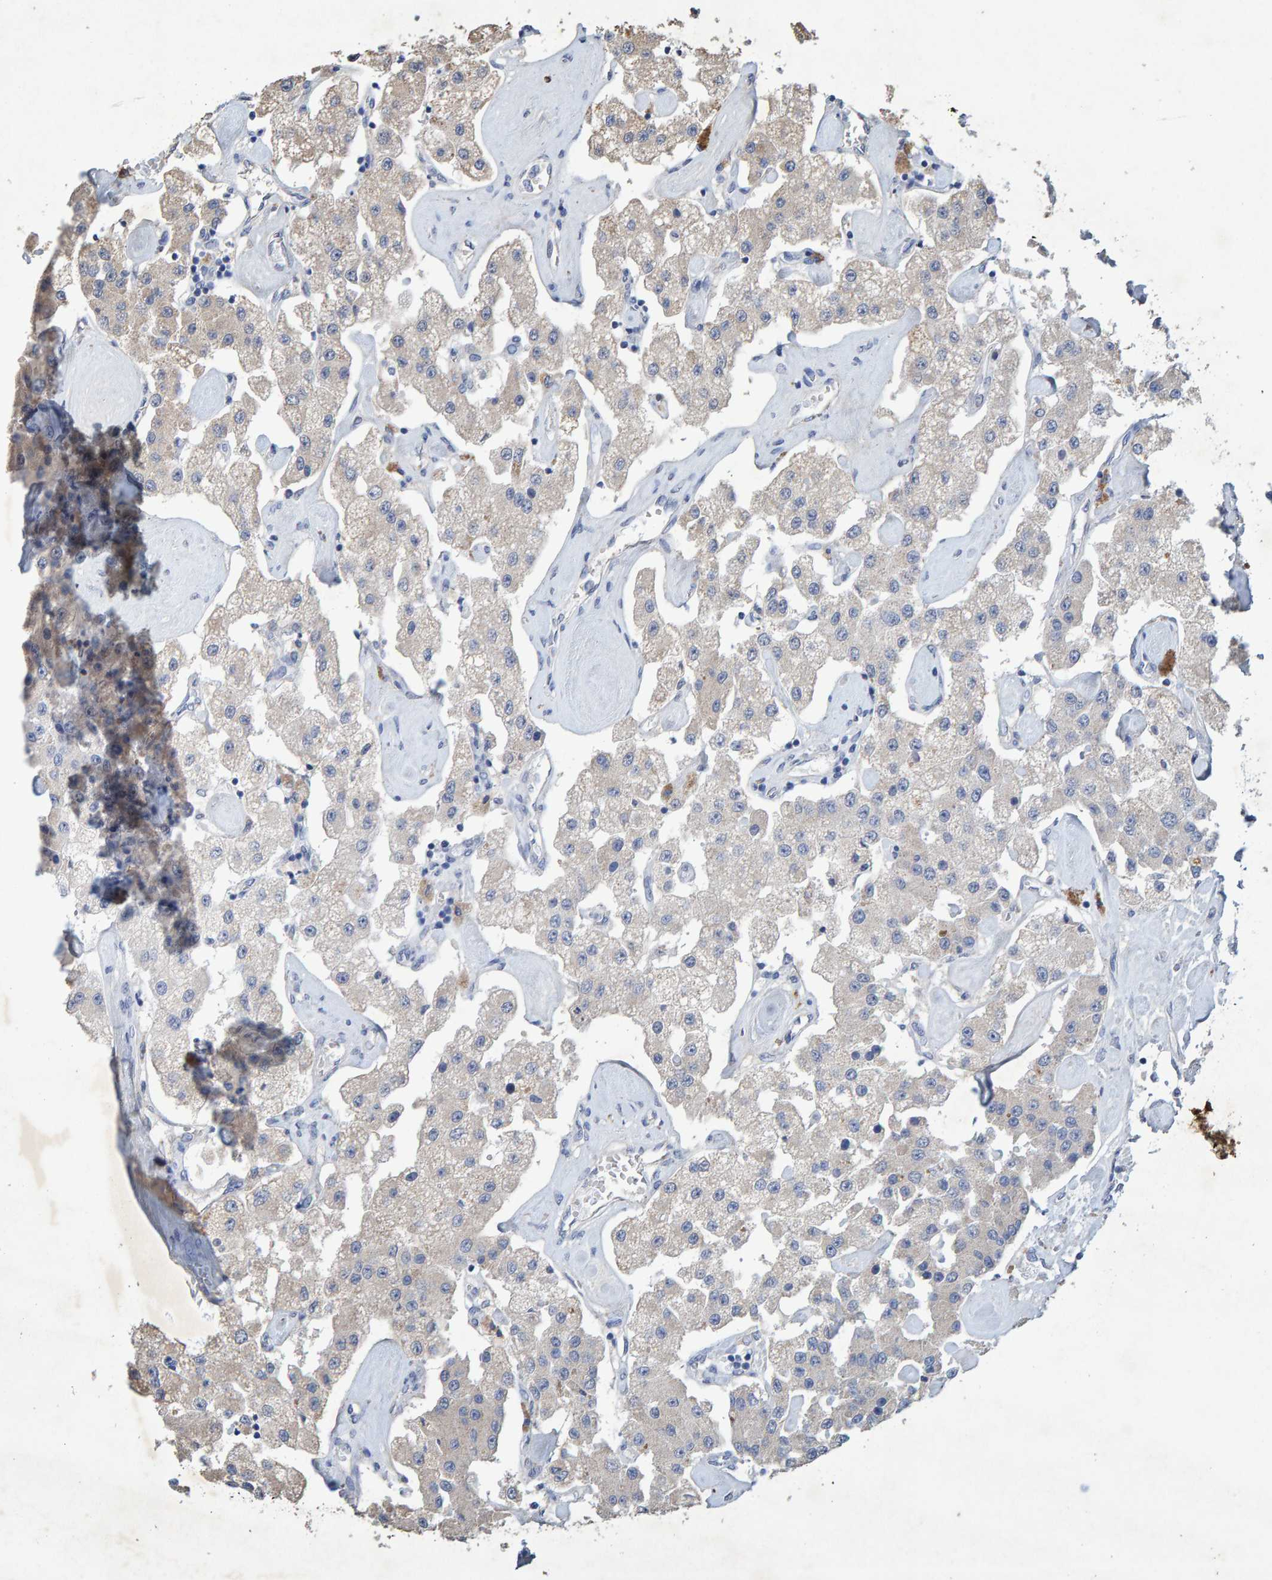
{"staining": {"intensity": "negative", "quantity": "none", "location": "none"}, "tissue": "carcinoid", "cell_type": "Tumor cells", "image_type": "cancer", "snomed": [{"axis": "morphology", "description": "Carcinoid, malignant, NOS"}, {"axis": "topography", "description": "Pancreas"}], "caption": "This is an immunohistochemistry photomicrograph of carcinoid. There is no expression in tumor cells.", "gene": "CTH", "patient": {"sex": "male", "age": 41}}